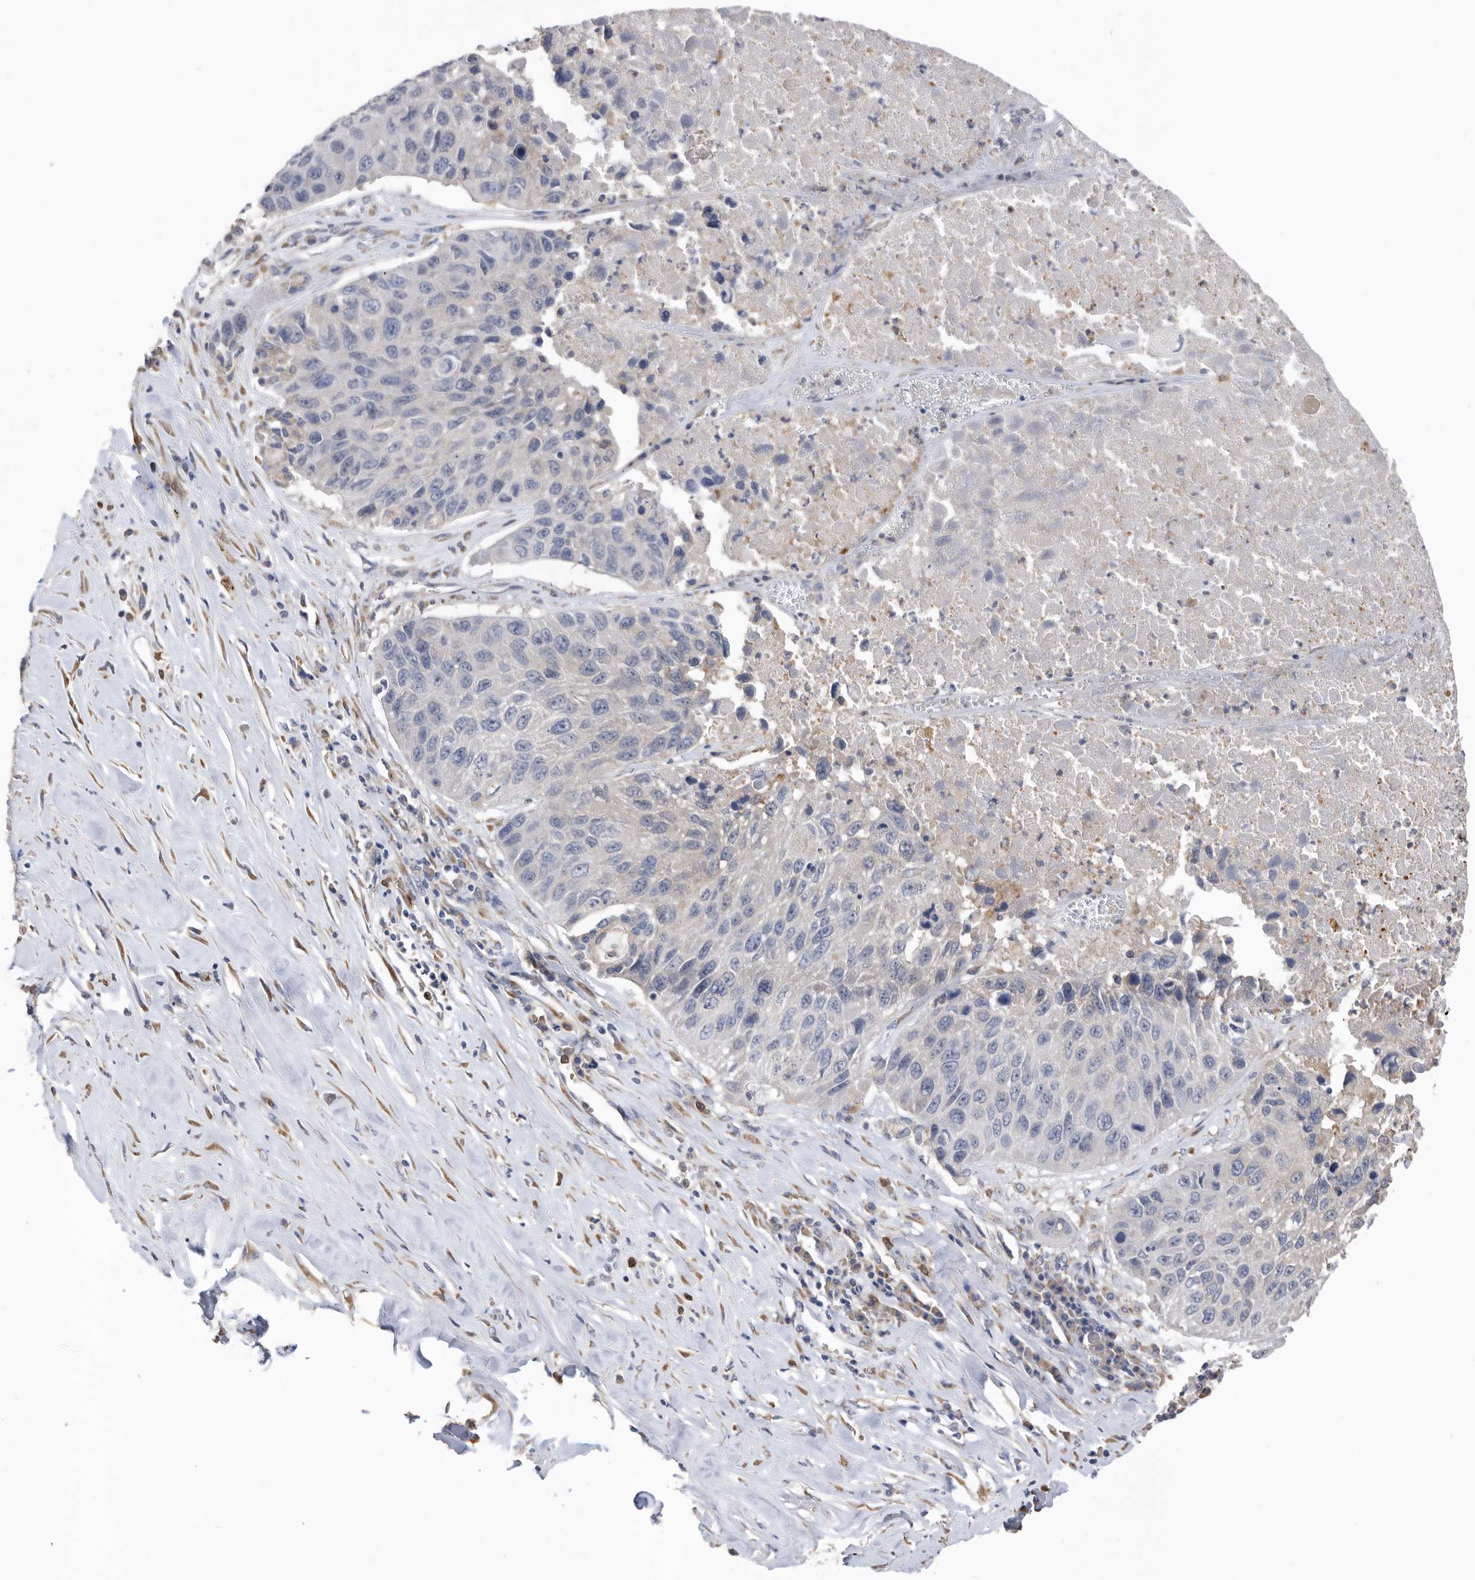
{"staining": {"intensity": "negative", "quantity": "none", "location": "none"}, "tissue": "lung cancer", "cell_type": "Tumor cells", "image_type": "cancer", "snomed": [{"axis": "morphology", "description": "Squamous cell carcinoma, NOS"}, {"axis": "topography", "description": "Lung"}], "caption": "DAB (3,3'-diaminobenzidine) immunohistochemical staining of squamous cell carcinoma (lung) exhibits no significant expression in tumor cells. (DAB (3,3'-diaminobenzidine) immunohistochemistry visualized using brightfield microscopy, high magnification).", "gene": "CRISPLD2", "patient": {"sex": "male", "age": 61}}